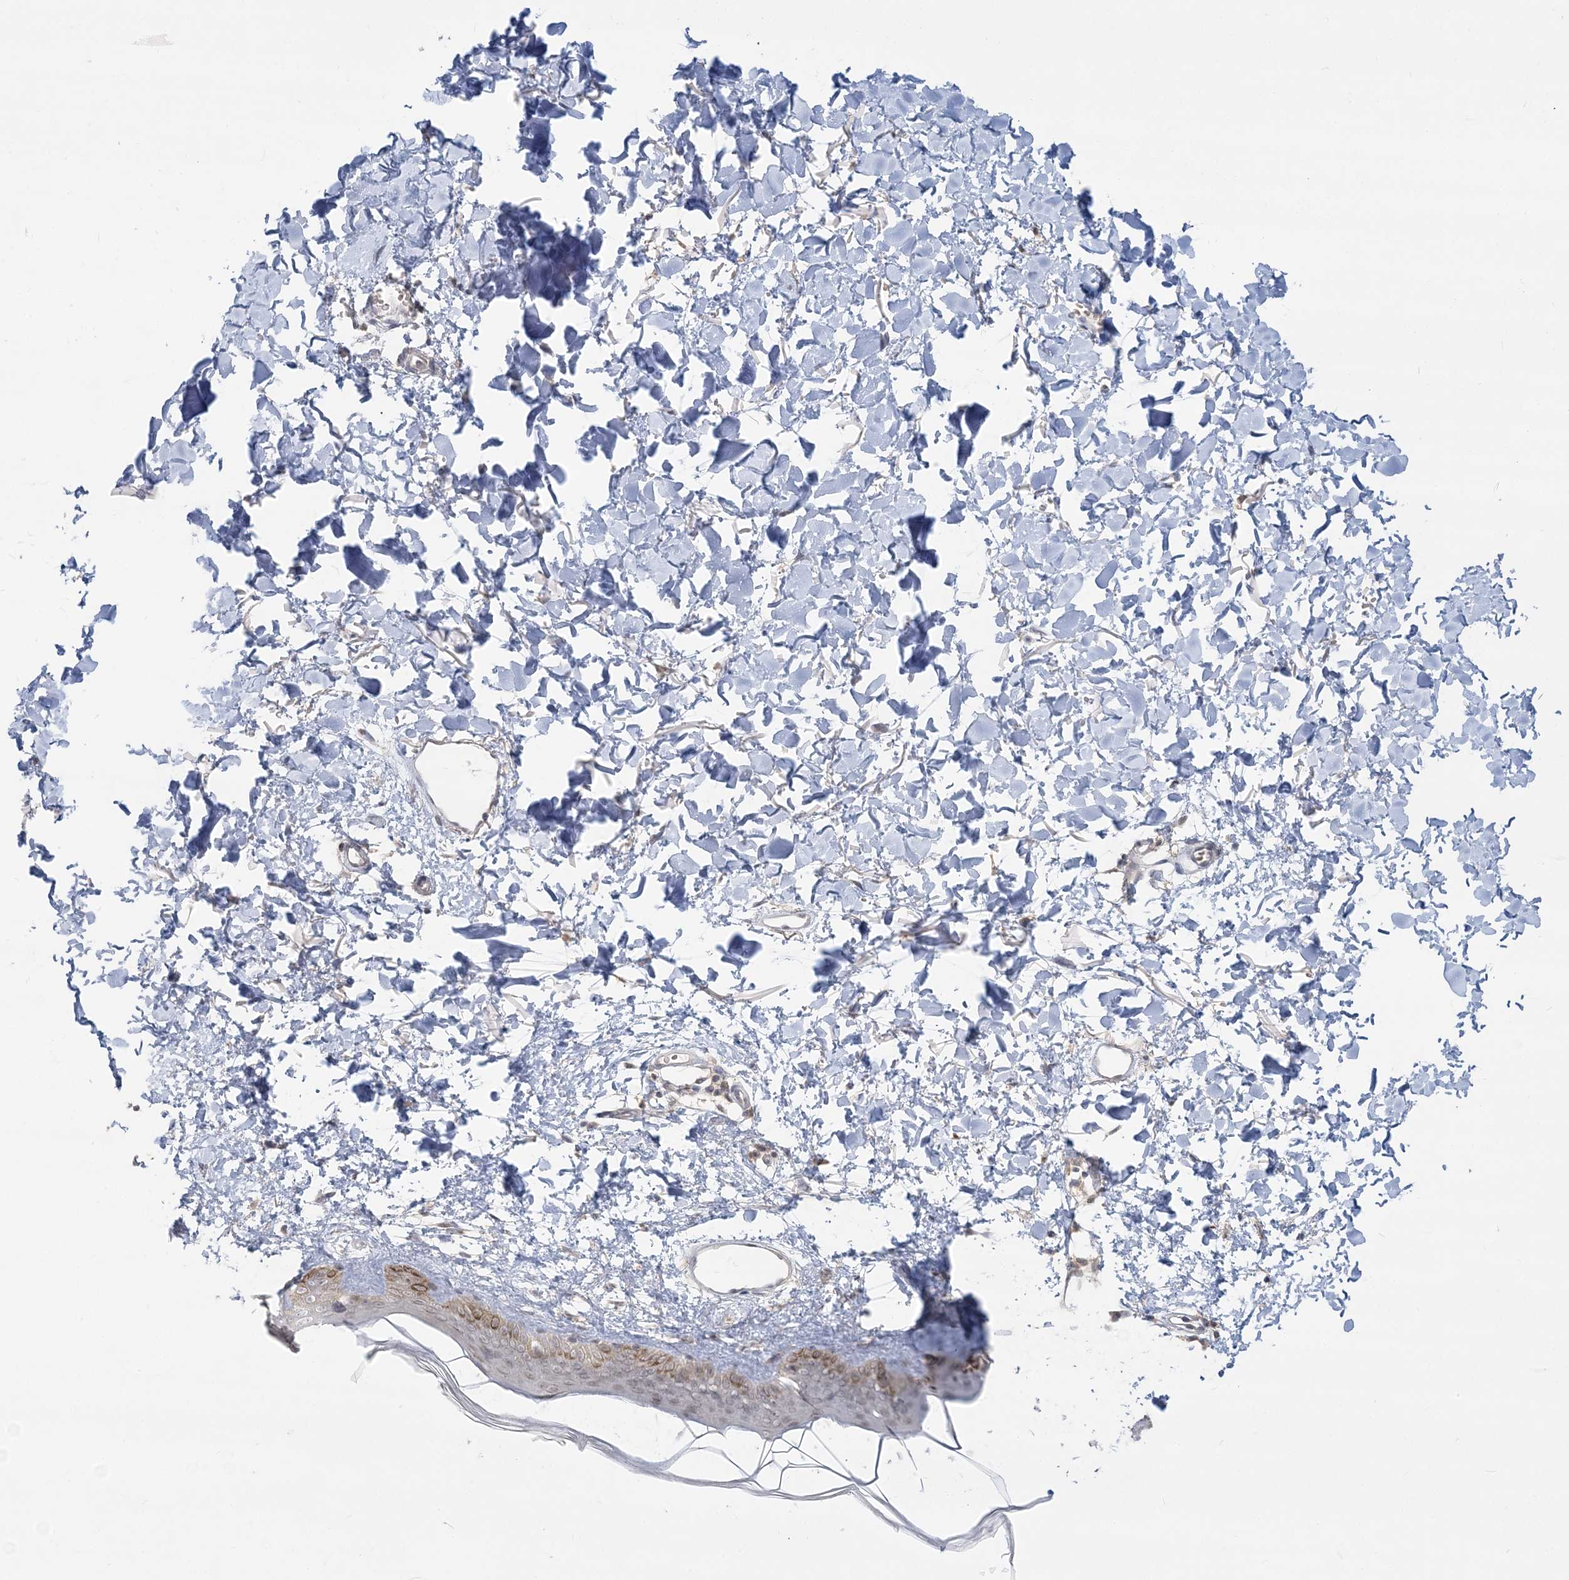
{"staining": {"intensity": "negative", "quantity": "none", "location": "none"}, "tissue": "skin", "cell_type": "Fibroblasts", "image_type": "normal", "snomed": [{"axis": "morphology", "description": "Normal tissue, NOS"}, {"axis": "topography", "description": "Skin"}], "caption": "Skin stained for a protein using immunohistochemistry shows no expression fibroblasts.", "gene": "ANKS1A", "patient": {"sex": "female", "age": 58}}